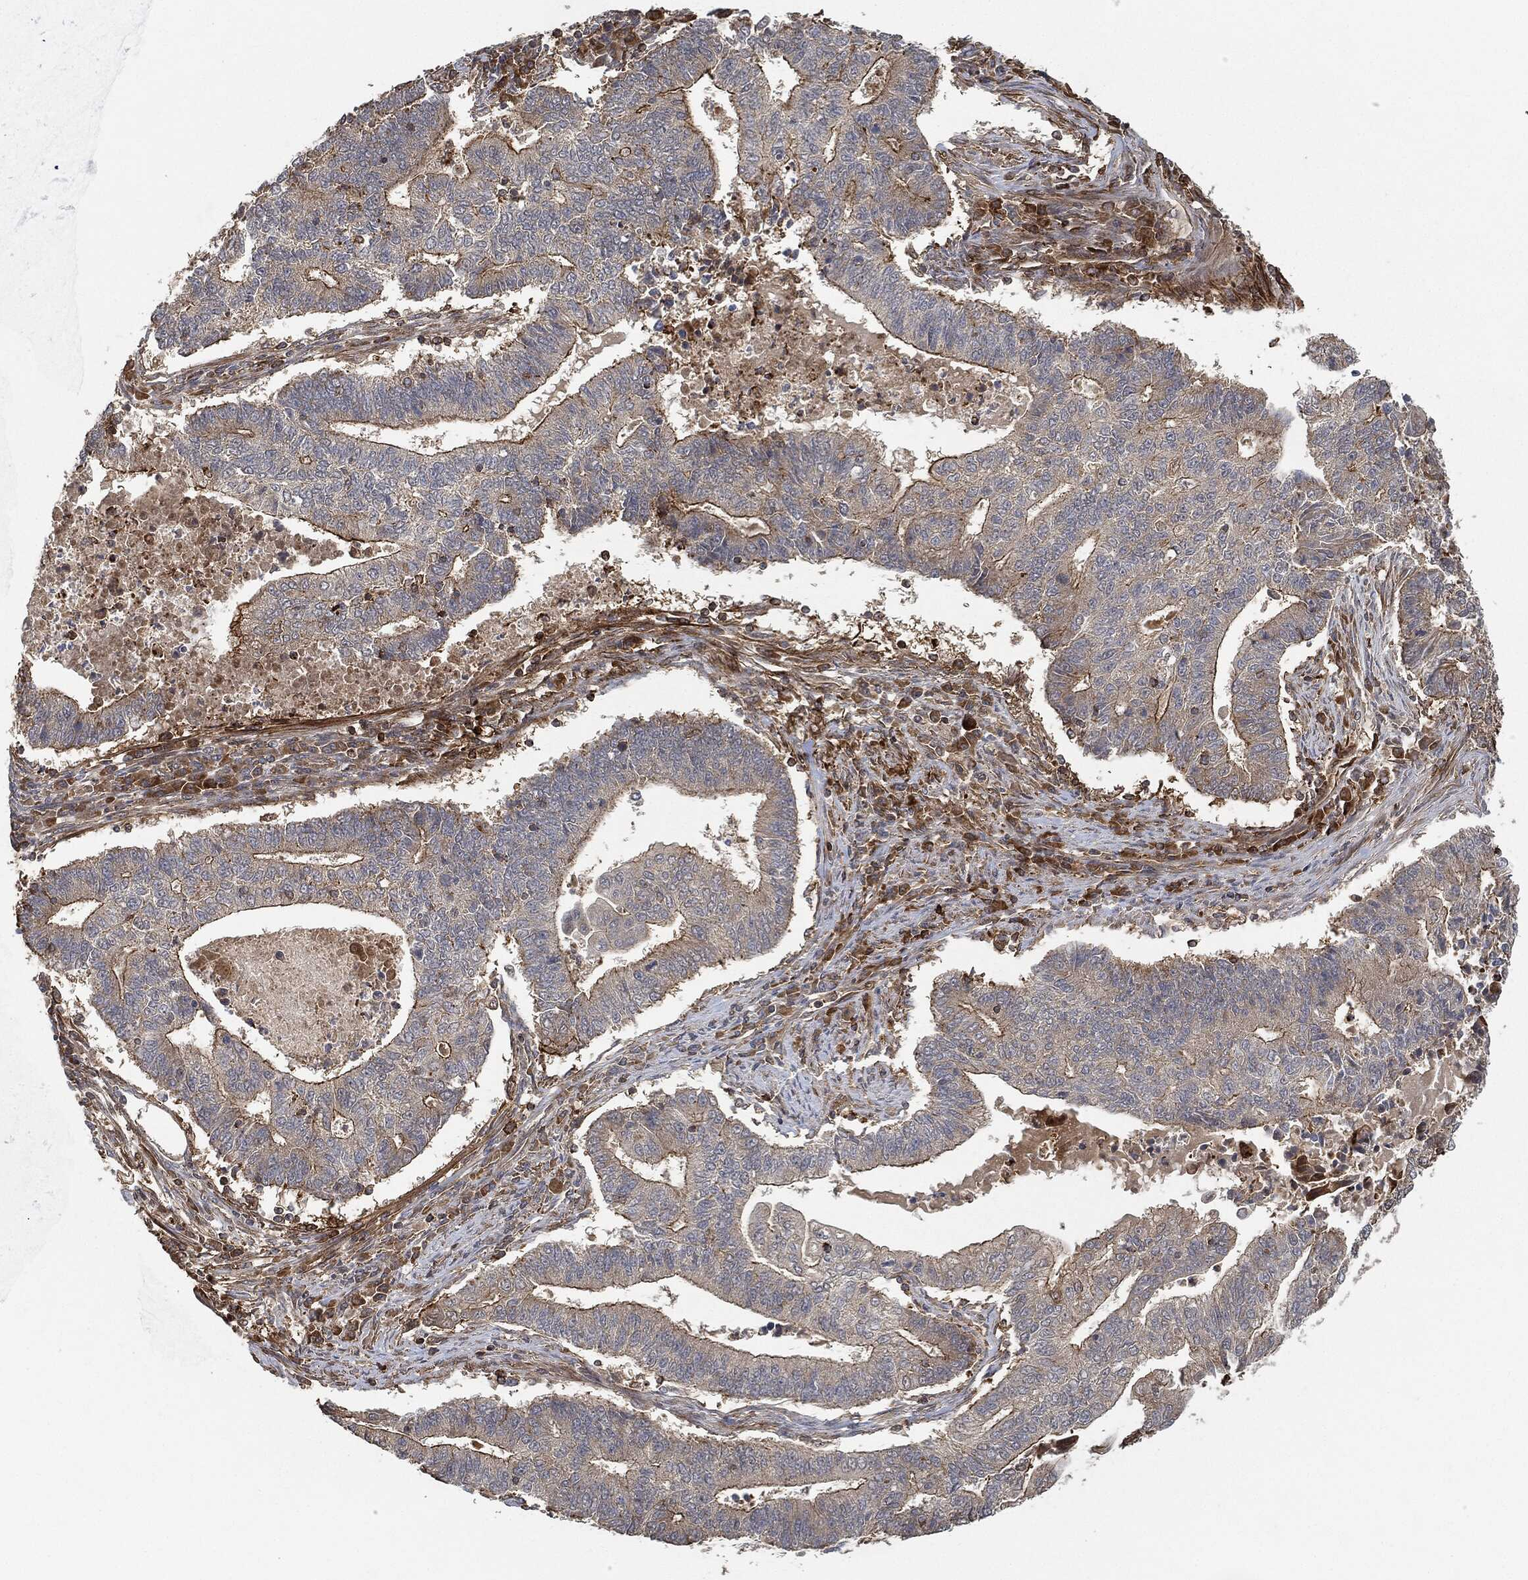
{"staining": {"intensity": "strong", "quantity": "<25%", "location": "cytoplasmic/membranous"}, "tissue": "endometrial cancer", "cell_type": "Tumor cells", "image_type": "cancer", "snomed": [{"axis": "morphology", "description": "Adenocarcinoma, NOS"}, {"axis": "topography", "description": "Uterus"}, {"axis": "topography", "description": "Endometrium"}], "caption": "Immunohistochemistry image of adenocarcinoma (endometrial) stained for a protein (brown), which reveals medium levels of strong cytoplasmic/membranous expression in about <25% of tumor cells.", "gene": "TPT1", "patient": {"sex": "female", "age": 54}}